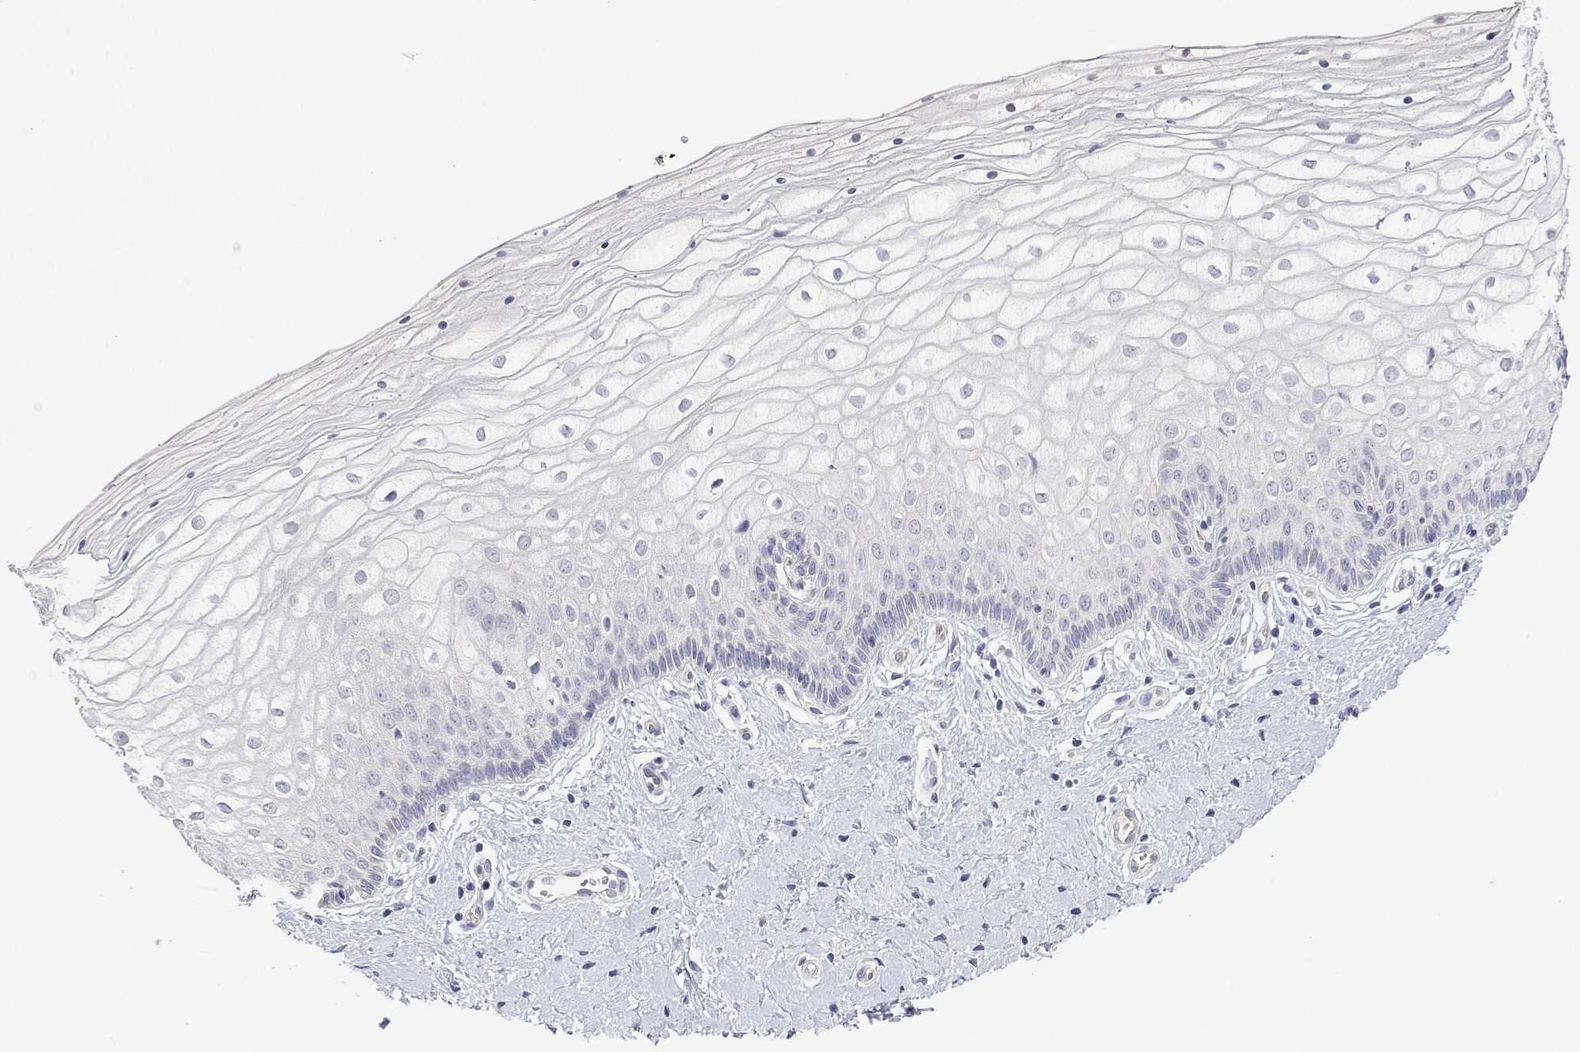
{"staining": {"intensity": "negative", "quantity": "none", "location": "none"}, "tissue": "vagina", "cell_type": "Squamous epithelial cells", "image_type": "normal", "snomed": [{"axis": "morphology", "description": "Normal tissue, NOS"}, {"axis": "topography", "description": "Vagina"}], "caption": "The image exhibits no significant positivity in squamous epithelial cells of vagina. (Immunohistochemistry (ihc), brightfield microscopy, high magnification).", "gene": "PLCB1", "patient": {"sex": "female", "age": 39}}